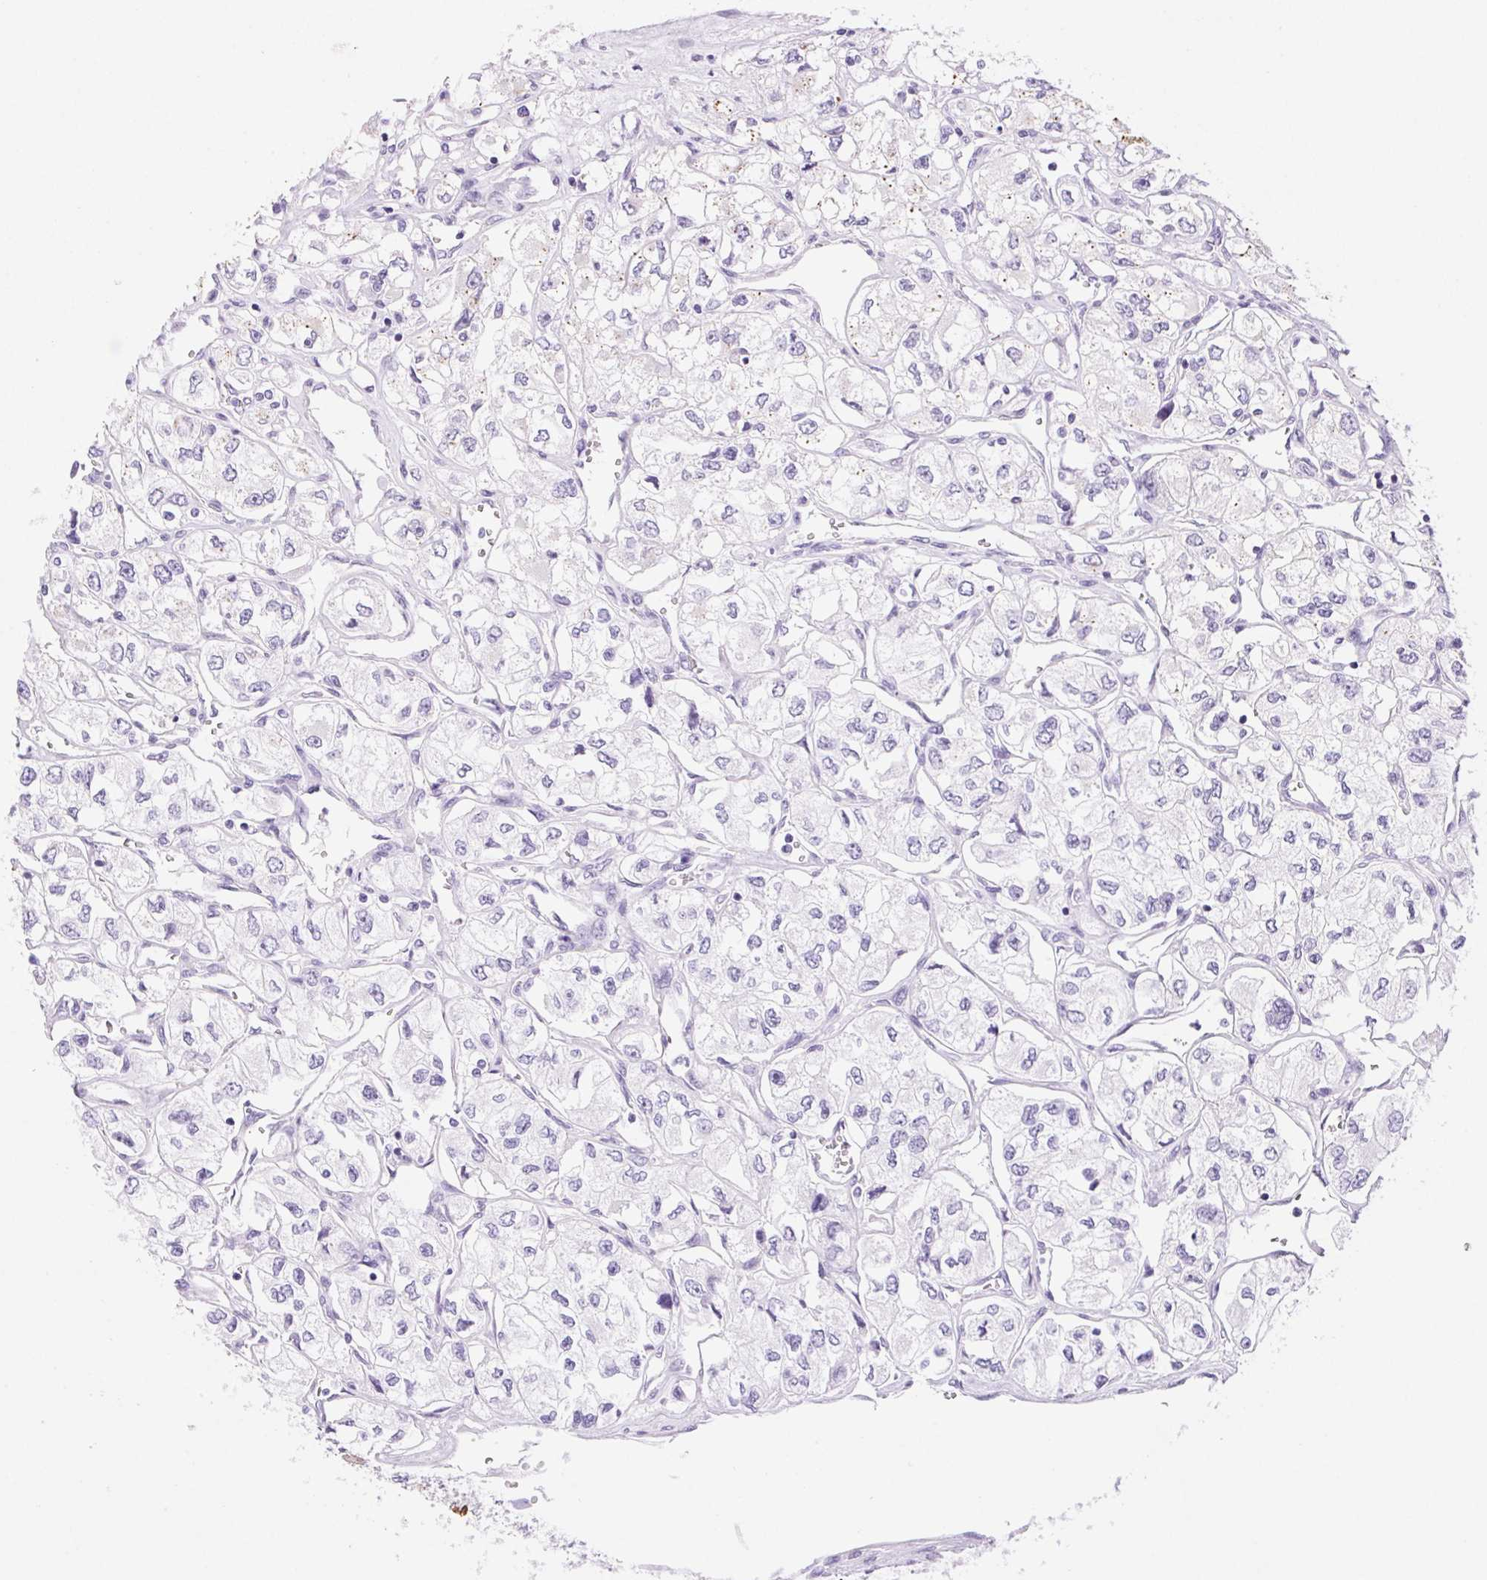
{"staining": {"intensity": "negative", "quantity": "none", "location": "none"}, "tissue": "renal cancer", "cell_type": "Tumor cells", "image_type": "cancer", "snomed": [{"axis": "morphology", "description": "Adenocarcinoma, NOS"}, {"axis": "topography", "description": "Kidney"}], "caption": "High magnification brightfield microscopy of adenocarcinoma (renal) stained with DAB (brown) and counterstained with hematoxylin (blue): tumor cells show no significant expression.", "gene": "SERPINB3", "patient": {"sex": "female", "age": 59}}